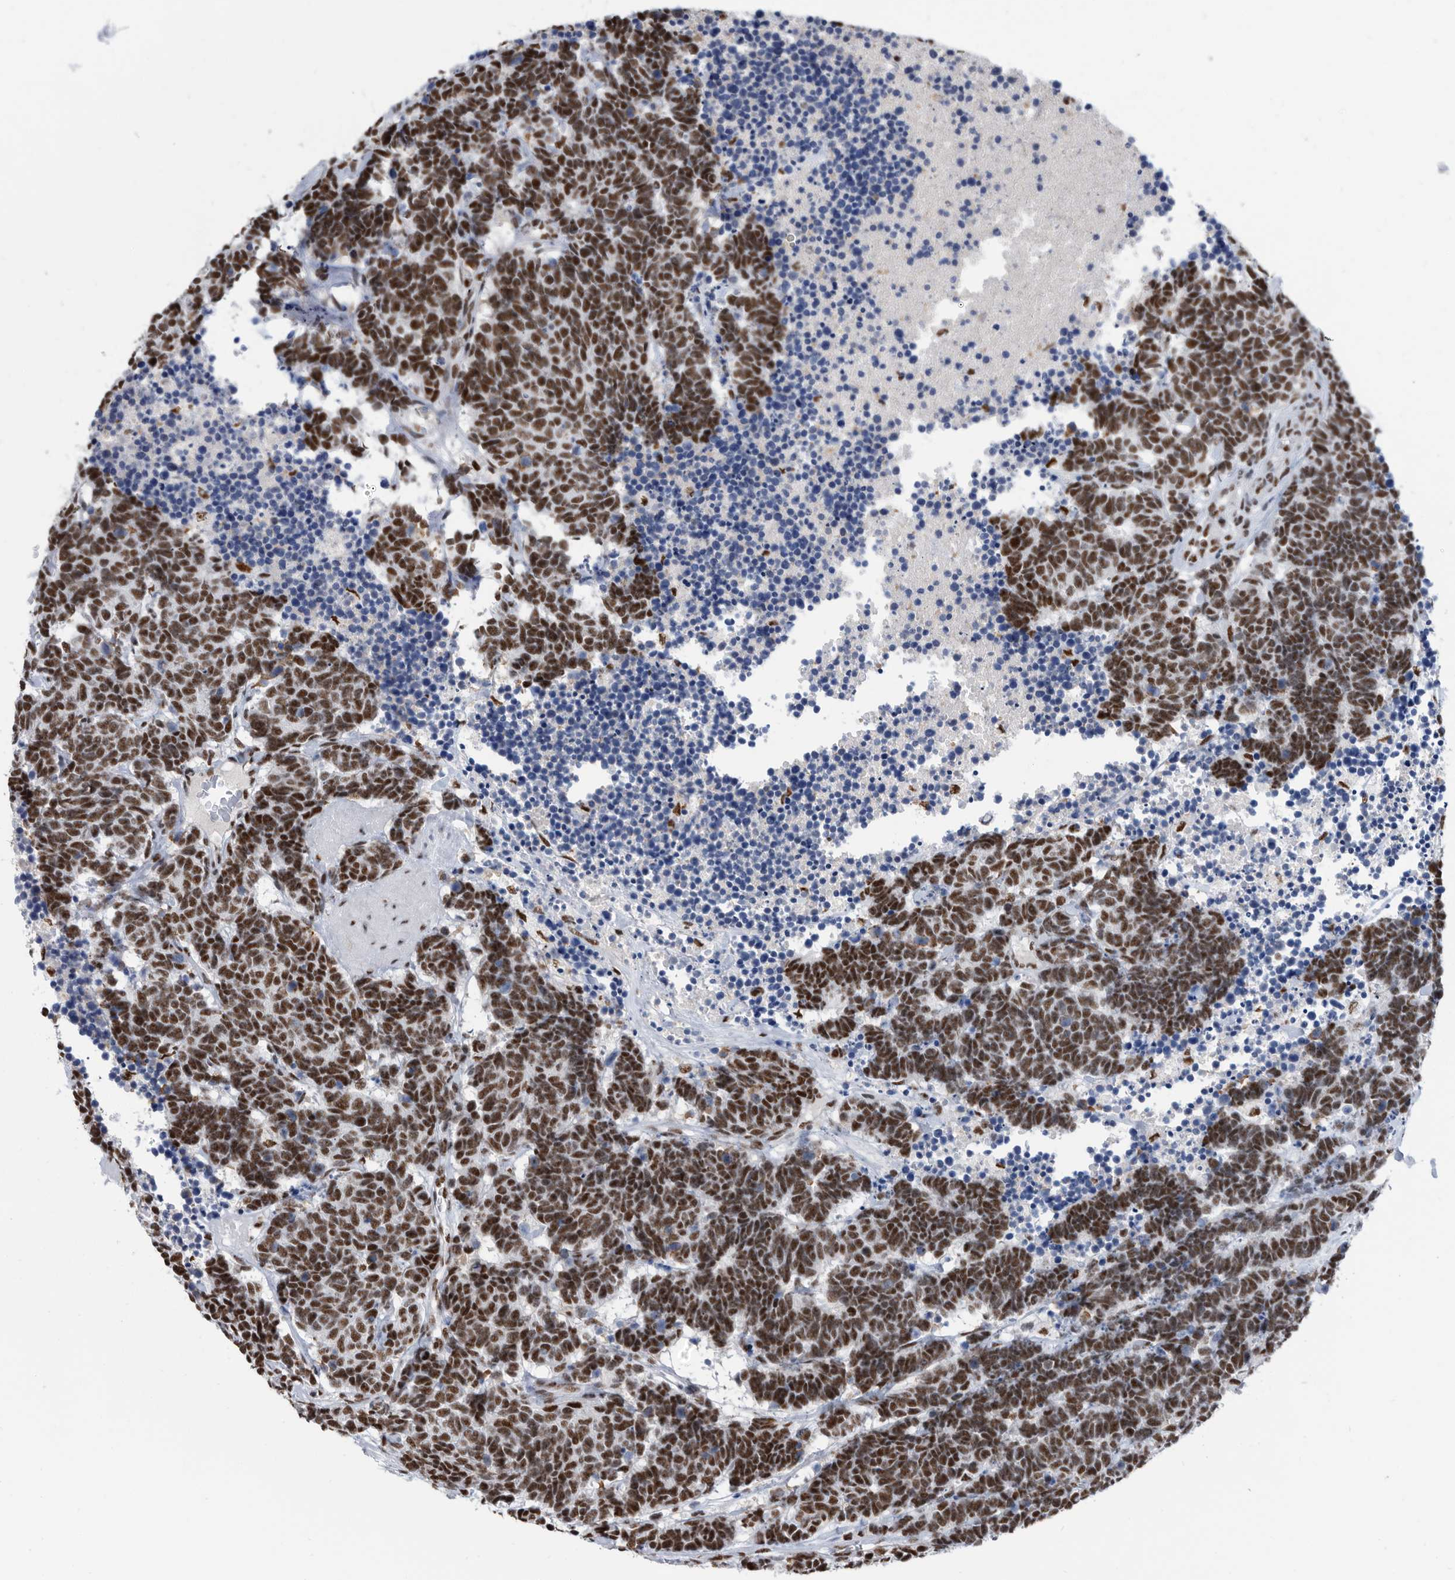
{"staining": {"intensity": "strong", "quantity": ">75%", "location": "nuclear"}, "tissue": "carcinoid", "cell_type": "Tumor cells", "image_type": "cancer", "snomed": [{"axis": "morphology", "description": "Carcinoma, NOS"}, {"axis": "morphology", "description": "Carcinoid, malignant, NOS"}, {"axis": "topography", "description": "Urinary bladder"}], "caption": "Immunohistochemical staining of carcinoid (malignant) displays strong nuclear protein expression in approximately >75% of tumor cells.", "gene": "SF3A1", "patient": {"sex": "male", "age": 57}}